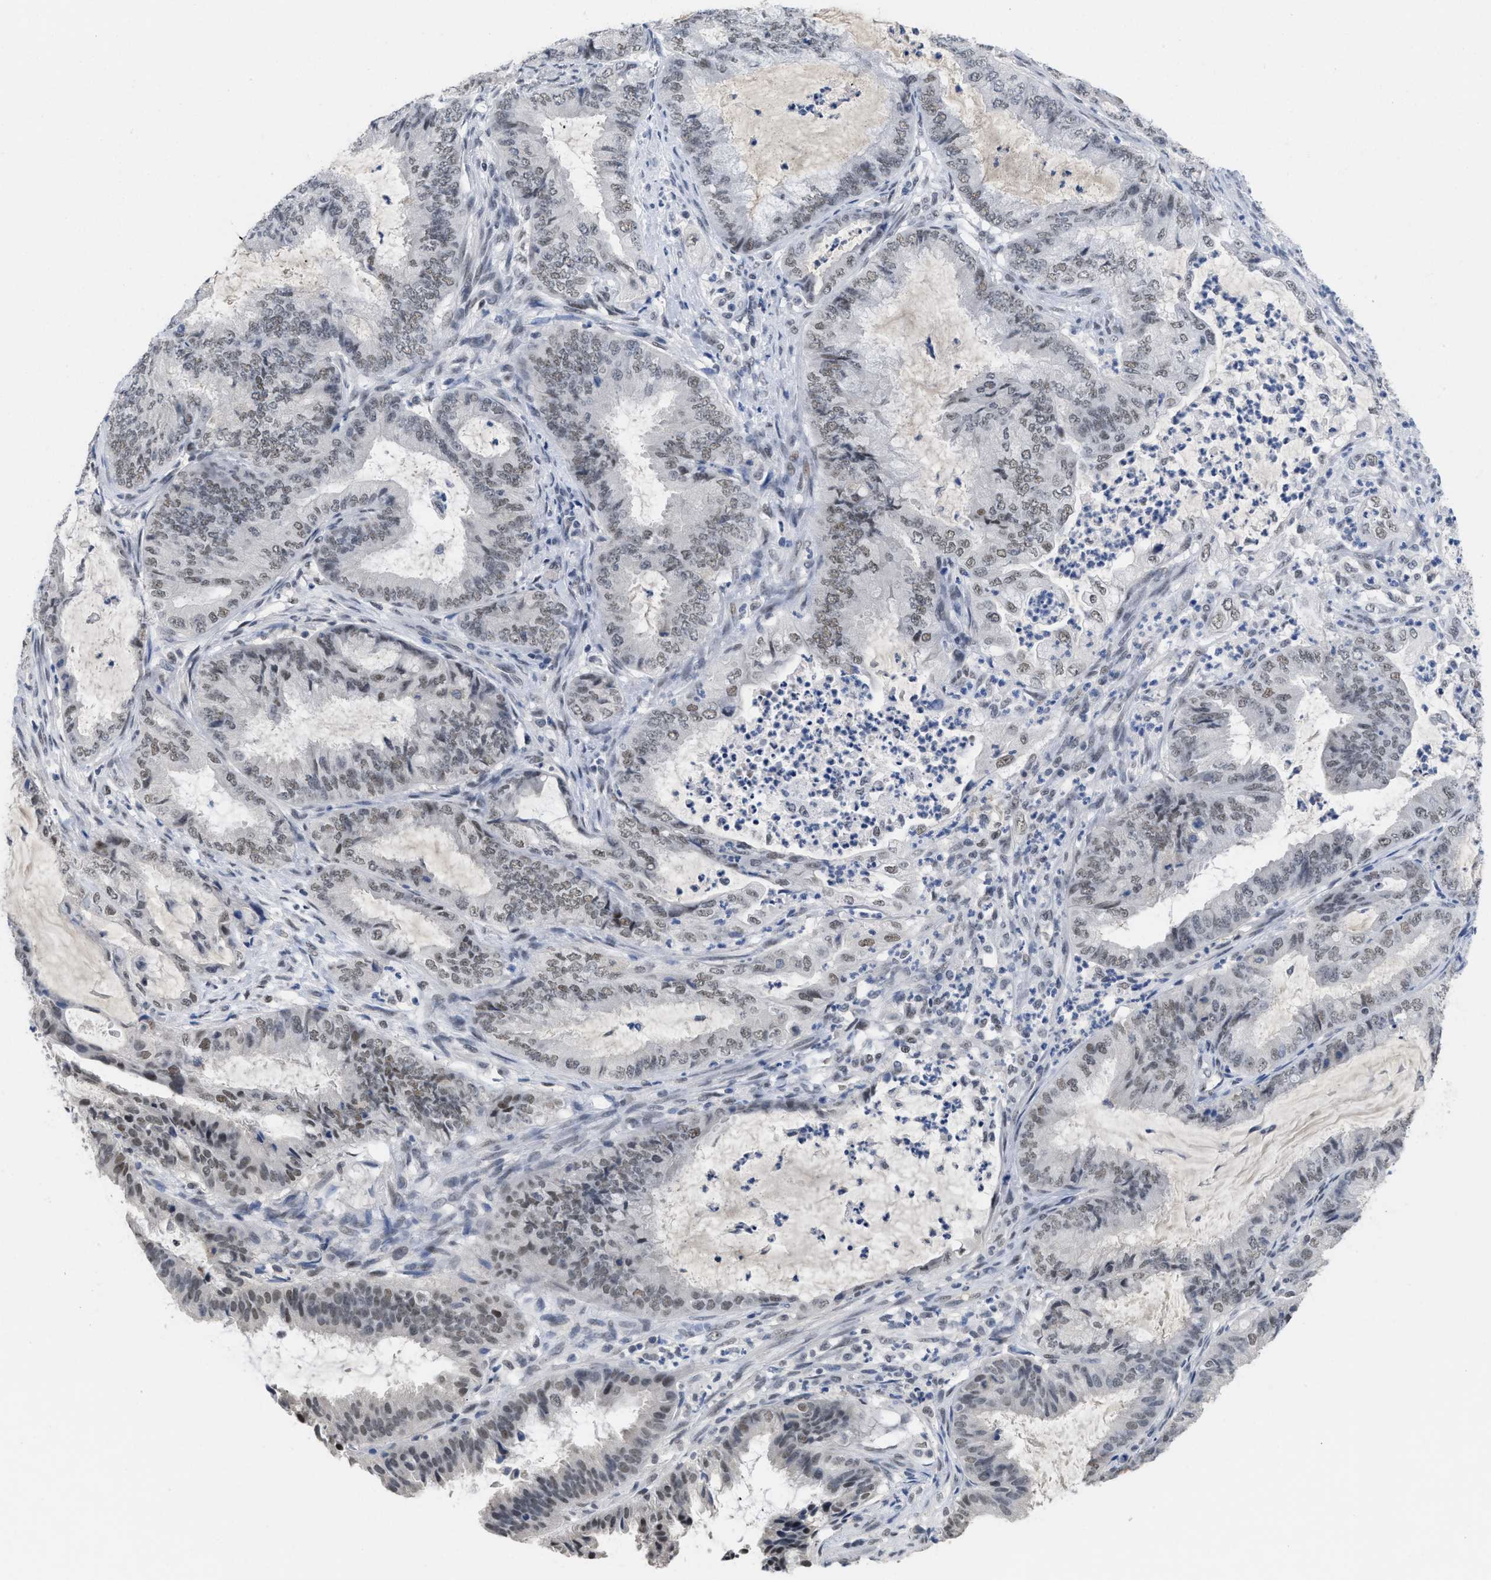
{"staining": {"intensity": "weak", "quantity": "25%-75%", "location": "nuclear"}, "tissue": "endometrial cancer", "cell_type": "Tumor cells", "image_type": "cancer", "snomed": [{"axis": "morphology", "description": "Adenocarcinoma, NOS"}, {"axis": "topography", "description": "Endometrium"}], "caption": "This histopathology image shows immunohistochemistry (IHC) staining of endometrial cancer, with low weak nuclear expression in about 25%-75% of tumor cells.", "gene": "GGNBP2", "patient": {"sex": "female", "age": 51}}